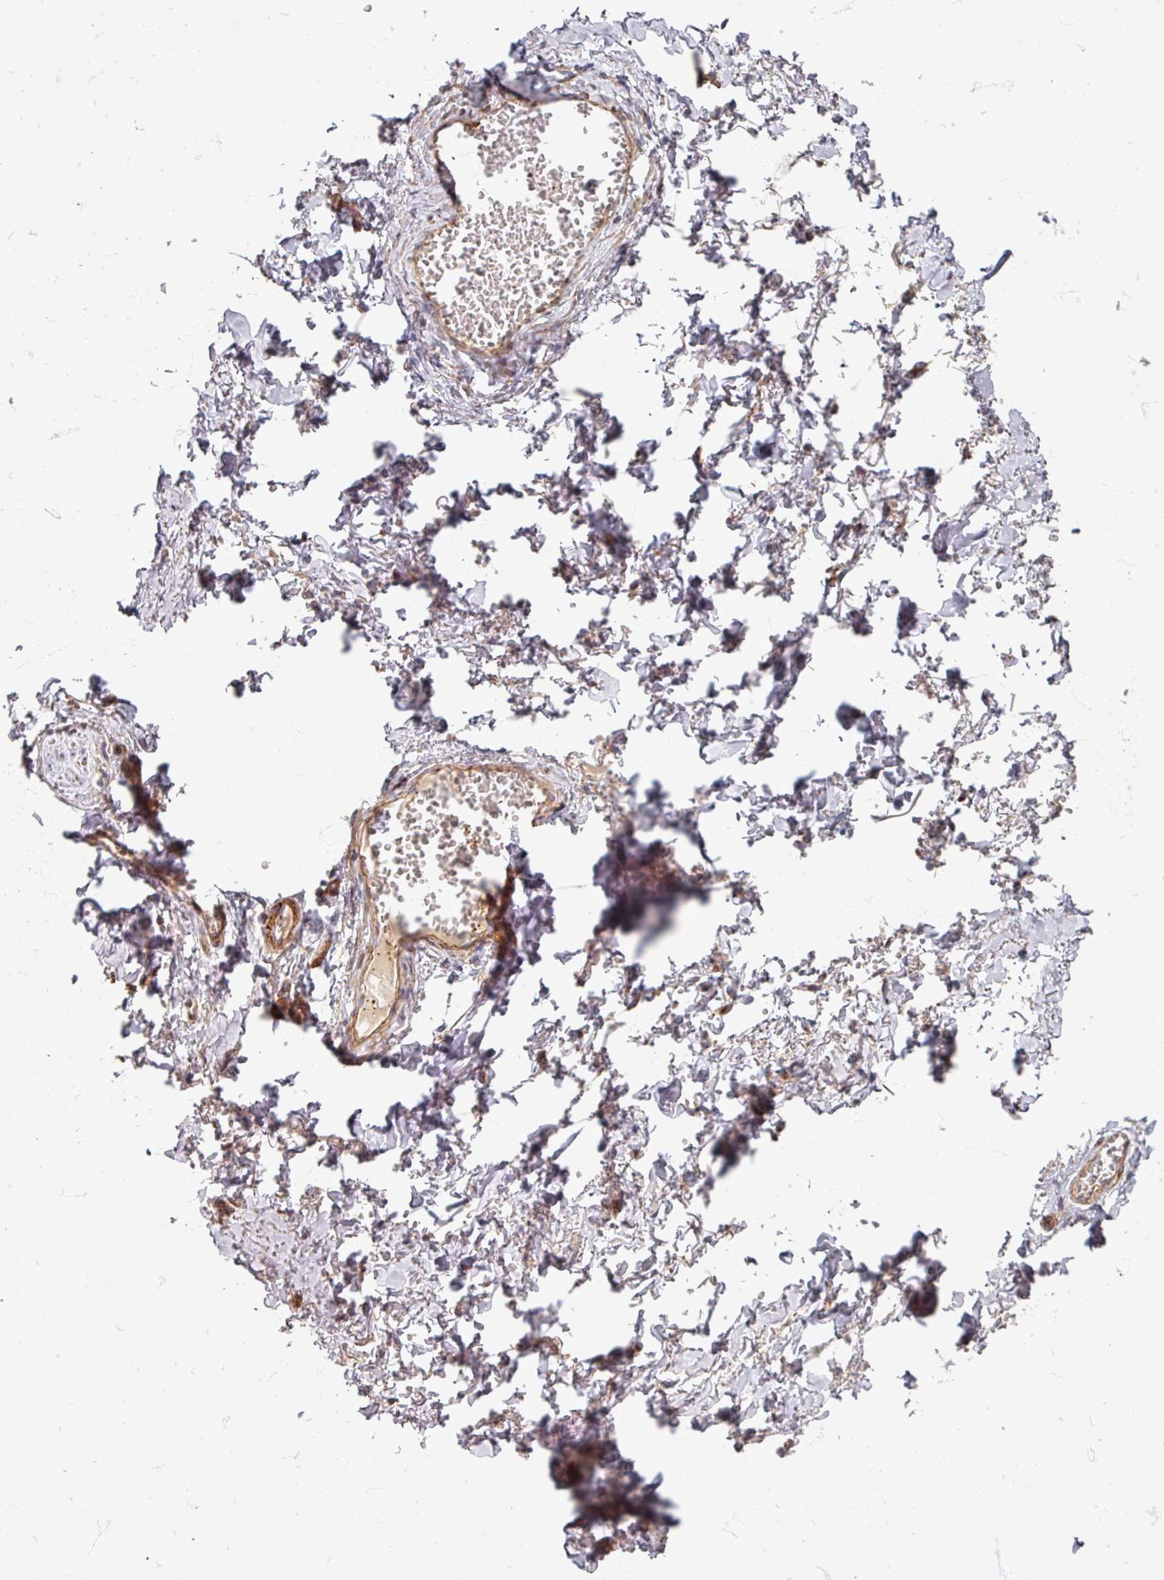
{"staining": {"intensity": "negative", "quantity": "none", "location": "none"}, "tissue": "adipose tissue", "cell_type": "Adipocytes", "image_type": "normal", "snomed": [{"axis": "morphology", "description": "Normal tissue, NOS"}, {"axis": "topography", "description": "Vulva"}, {"axis": "topography", "description": "Vagina"}, {"axis": "topography", "description": "Peripheral nerve tissue"}], "caption": "Adipose tissue stained for a protein using immunohistochemistry (IHC) displays no expression adipocytes.", "gene": "GABARAPL1", "patient": {"sex": "female", "age": 66}}